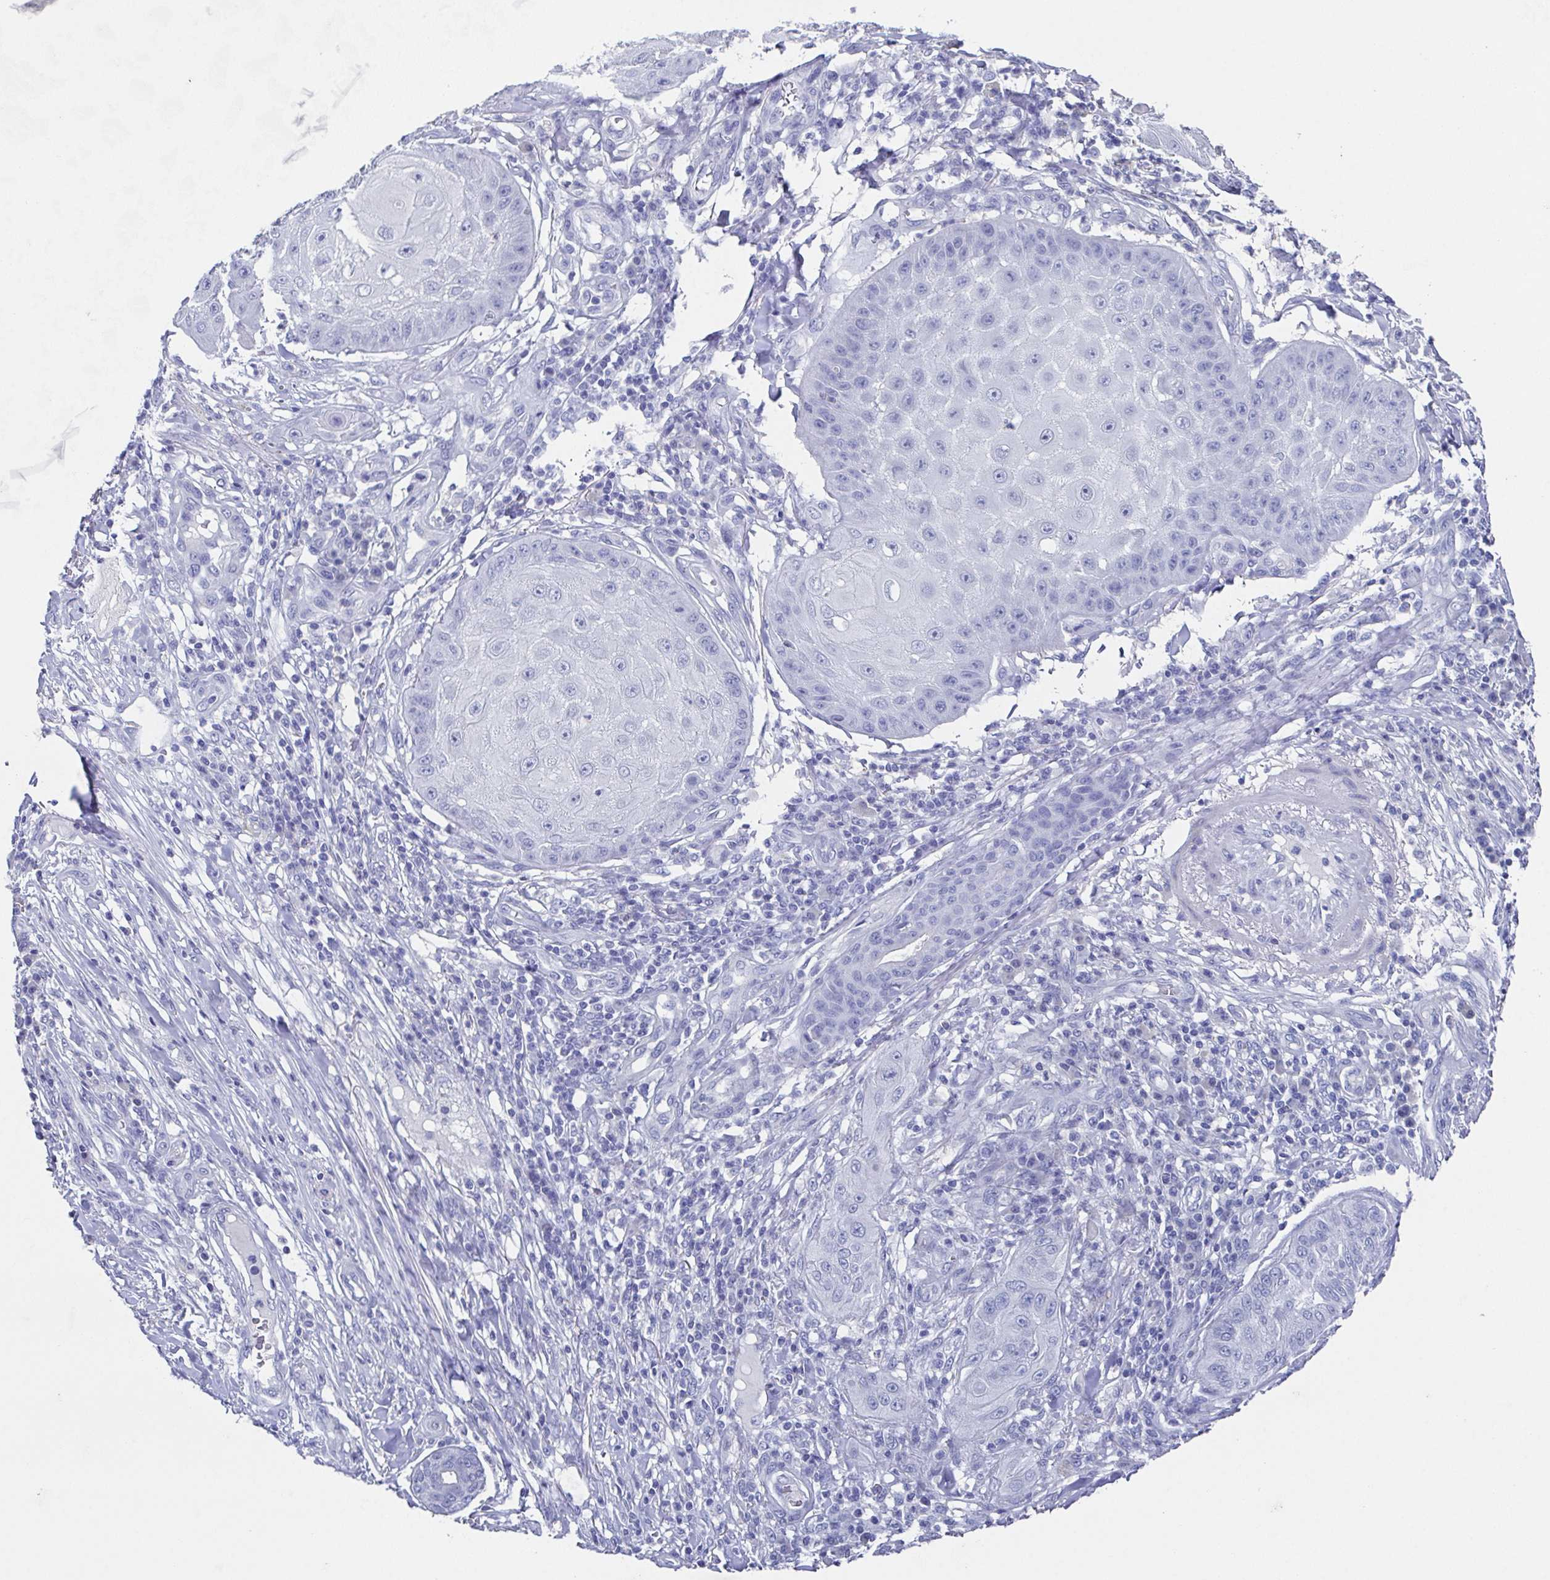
{"staining": {"intensity": "negative", "quantity": "none", "location": "none"}, "tissue": "skin cancer", "cell_type": "Tumor cells", "image_type": "cancer", "snomed": [{"axis": "morphology", "description": "Squamous cell carcinoma, NOS"}, {"axis": "topography", "description": "Skin"}], "caption": "Skin cancer was stained to show a protein in brown. There is no significant expression in tumor cells.", "gene": "SSC4D", "patient": {"sex": "male", "age": 70}}